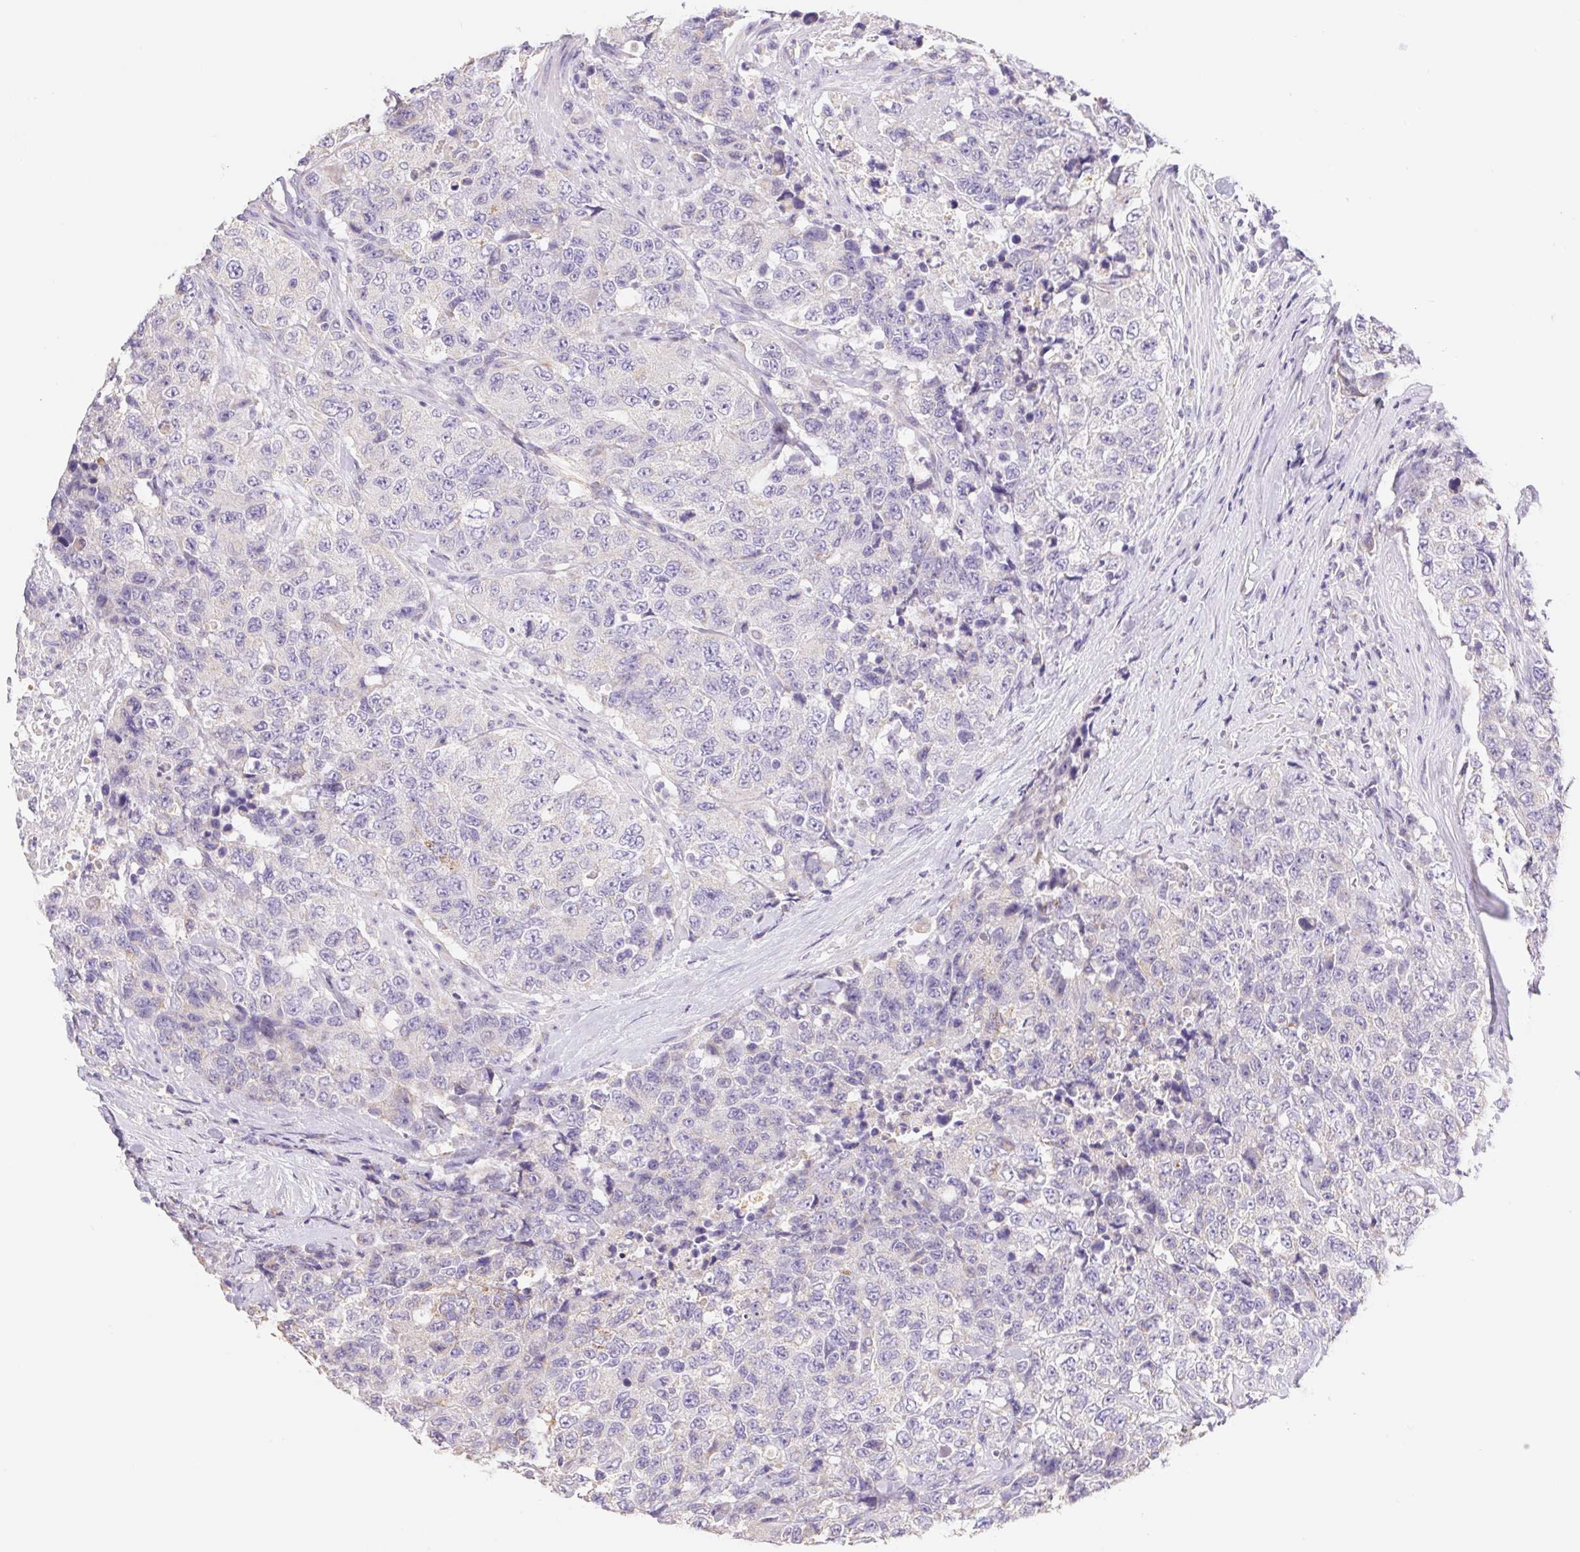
{"staining": {"intensity": "negative", "quantity": "none", "location": "none"}, "tissue": "urothelial cancer", "cell_type": "Tumor cells", "image_type": "cancer", "snomed": [{"axis": "morphology", "description": "Urothelial carcinoma, High grade"}, {"axis": "topography", "description": "Urinary bladder"}], "caption": "This is a photomicrograph of immunohistochemistry staining of high-grade urothelial carcinoma, which shows no staining in tumor cells. (Immunohistochemistry (ihc), brightfield microscopy, high magnification).", "gene": "FKBP6", "patient": {"sex": "female", "age": 78}}